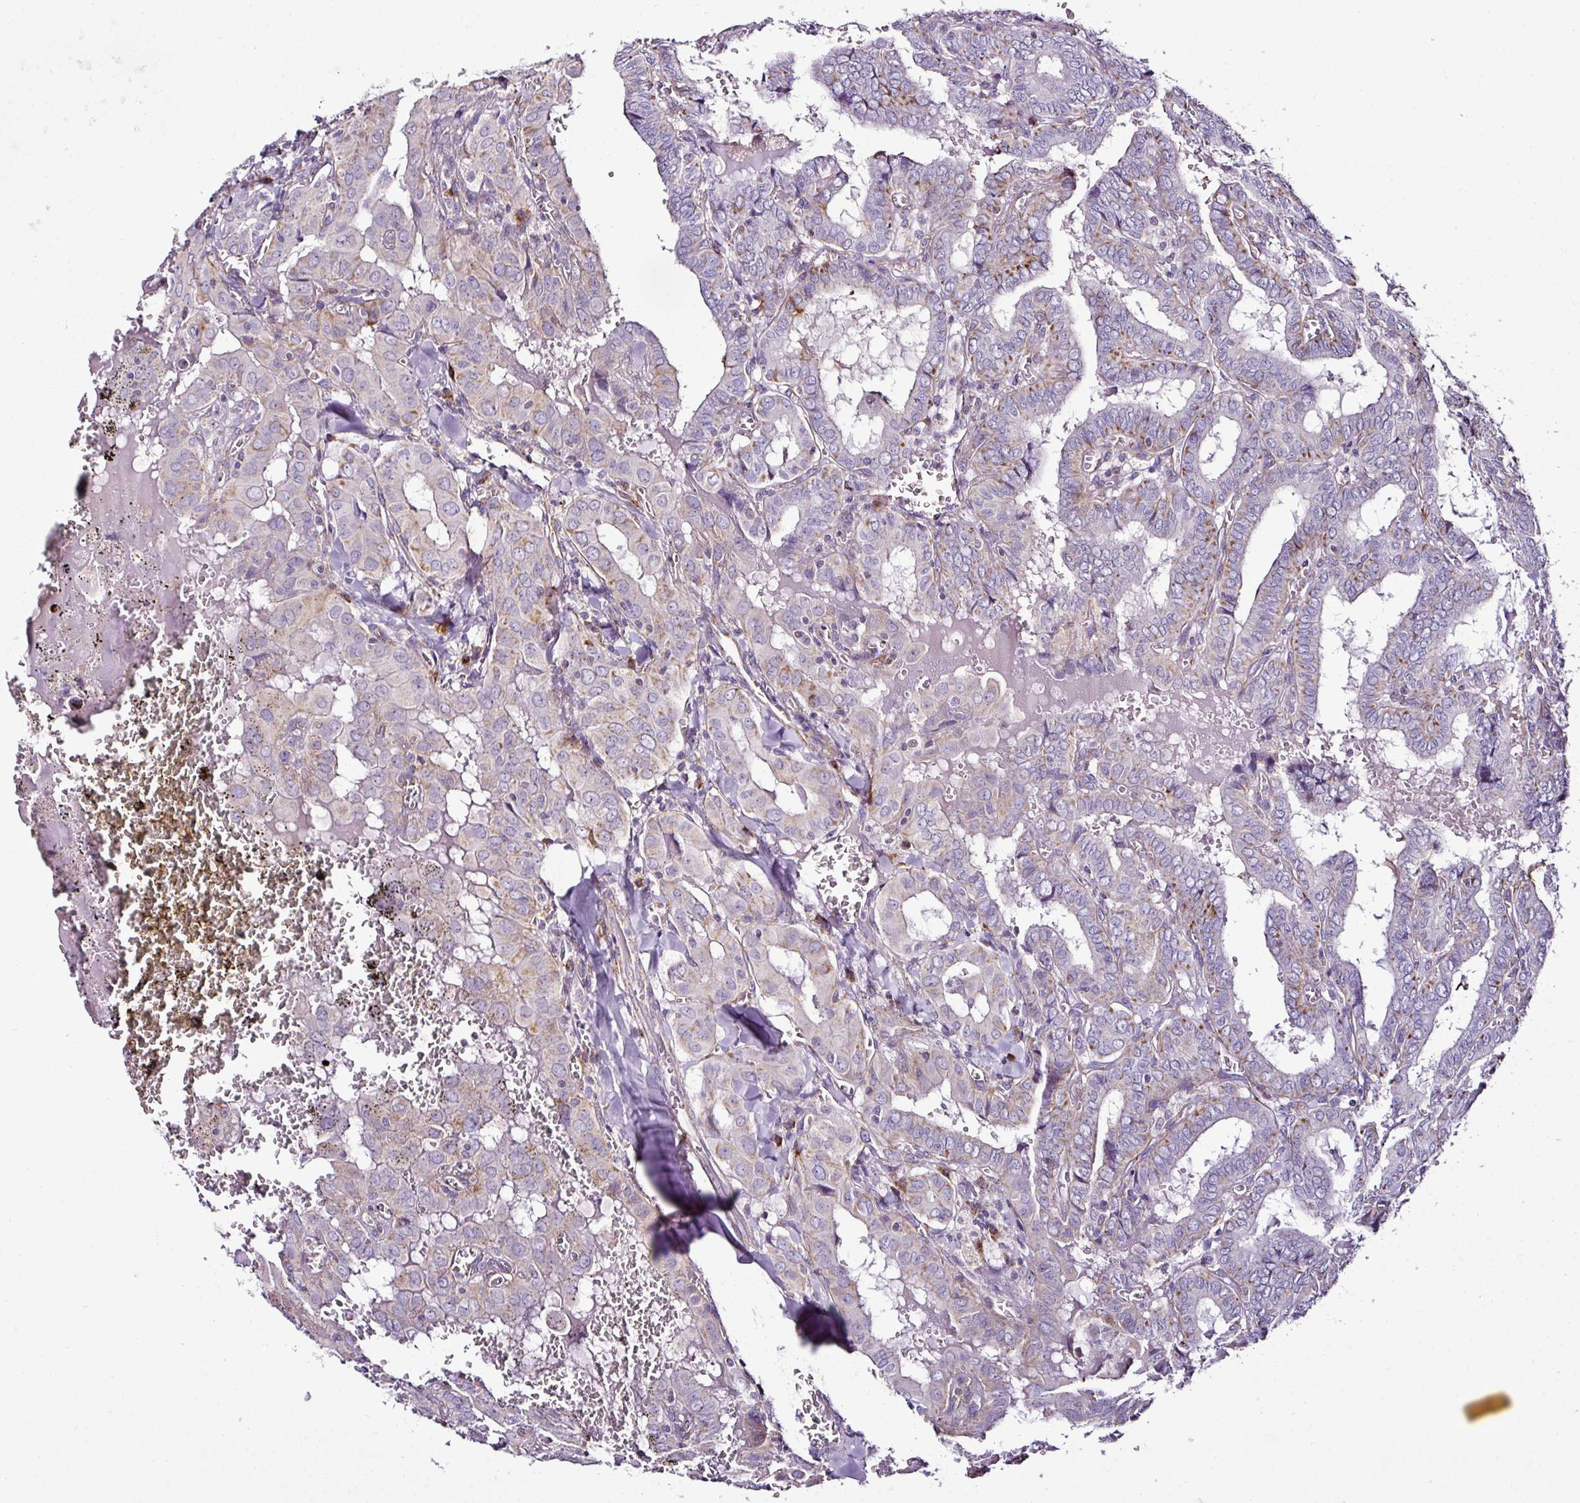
{"staining": {"intensity": "moderate", "quantity": "<25%", "location": "cytoplasmic/membranous"}, "tissue": "thyroid cancer", "cell_type": "Tumor cells", "image_type": "cancer", "snomed": [{"axis": "morphology", "description": "Papillary adenocarcinoma, NOS"}, {"axis": "topography", "description": "Thyroid gland"}], "caption": "Moderate cytoplasmic/membranous protein positivity is appreciated in approximately <25% of tumor cells in thyroid cancer.", "gene": "DPAGT1", "patient": {"sex": "female", "age": 72}}